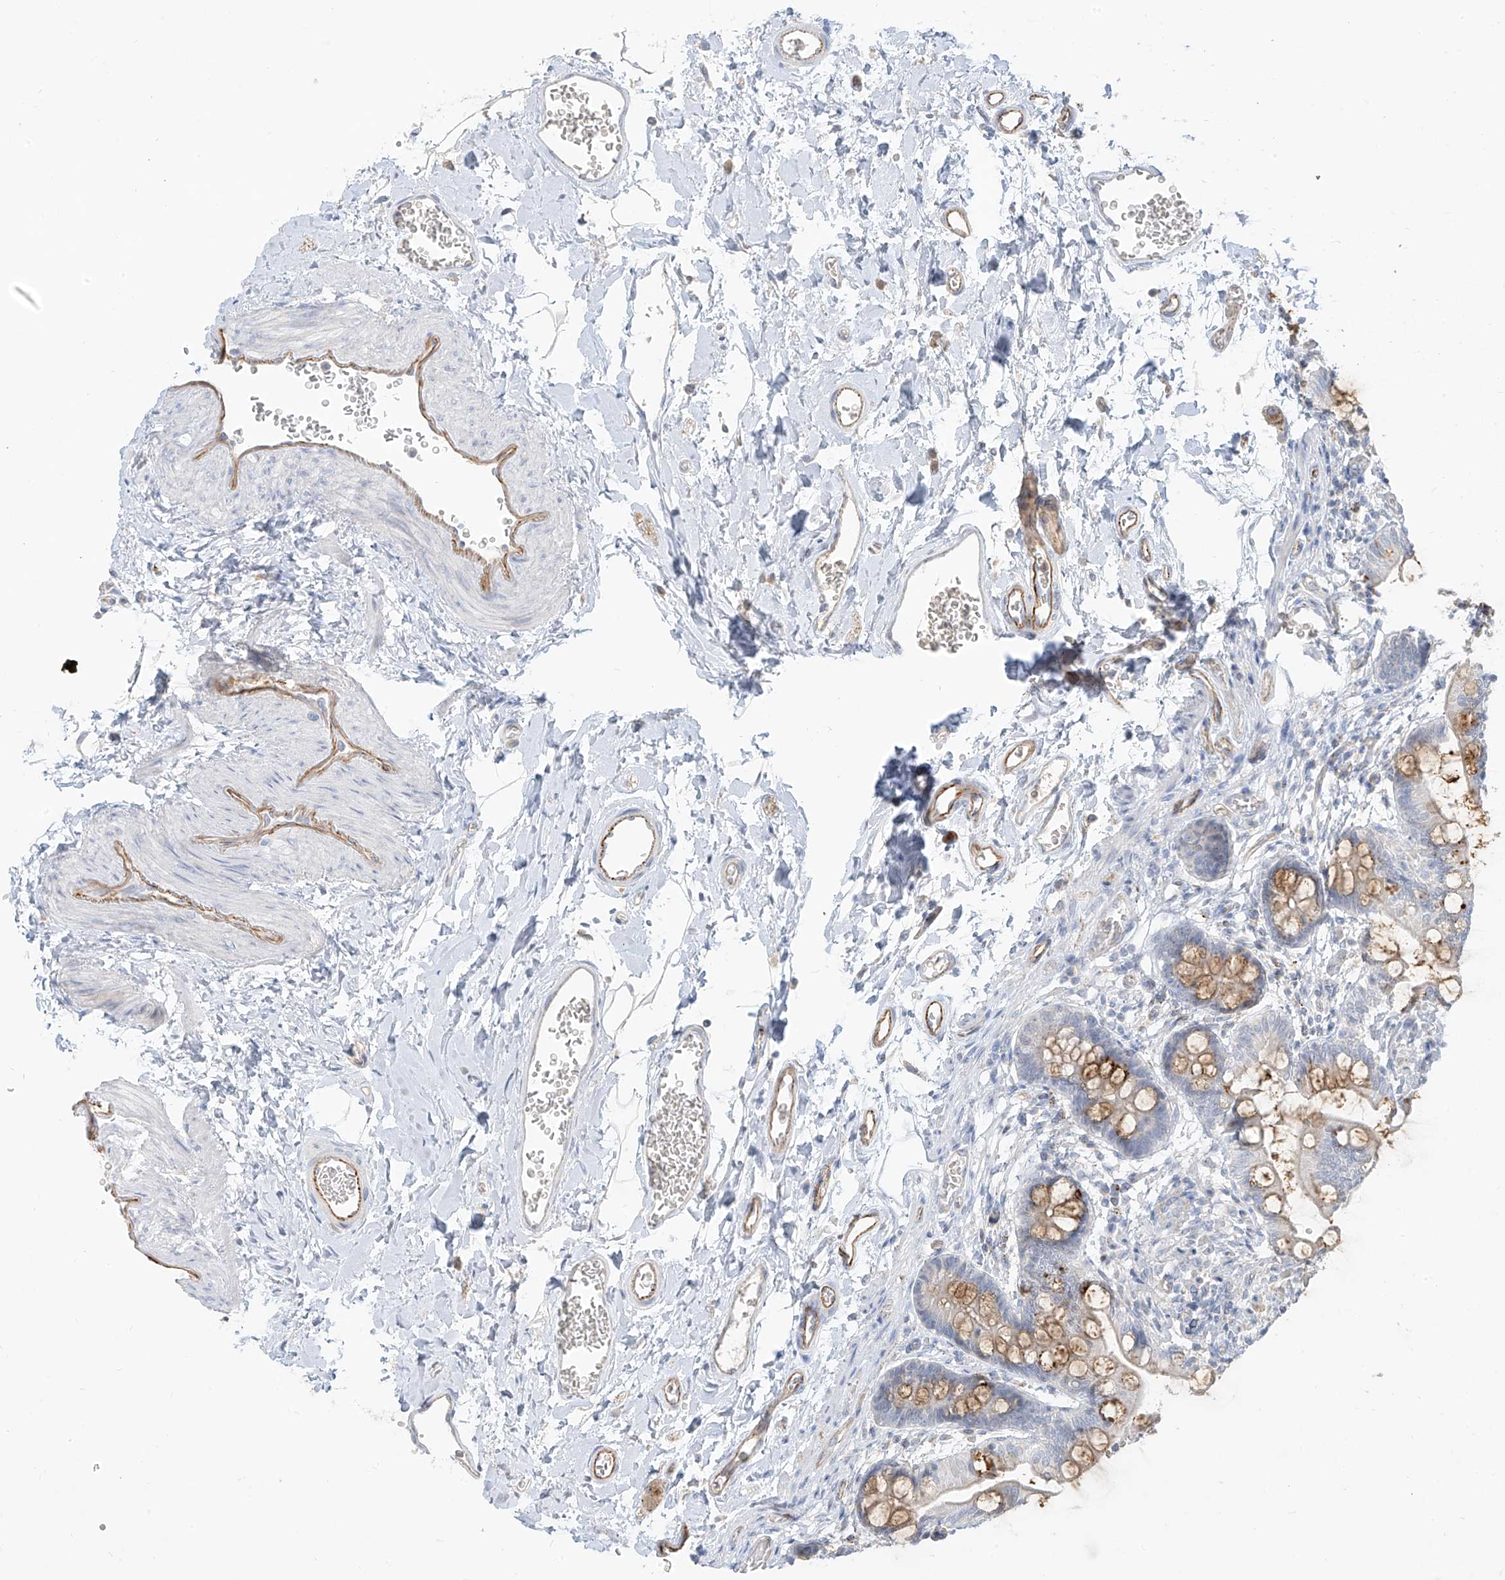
{"staining": {"intensity": "moderate", "quantity": "25%-75%", "location": "cytoplasmic/membranous"}, "tissue": "small intestine", "cell_type": "Glandular cells", "image_type": "normal", "snomed": [{"axis": "morphology", "description": "Normal tissue, NOS"}, {"axis": "topography", "description": "Small intestine"}], "caption": "Immunohistochemistry (IHC) of normal human small intestine displays medium levels of moderate cytoplasmic/membranous expression in about 25%-75% of glandular cells.", "gene": "C2orf42", "patient": {"sex": "male", "age": 52}}